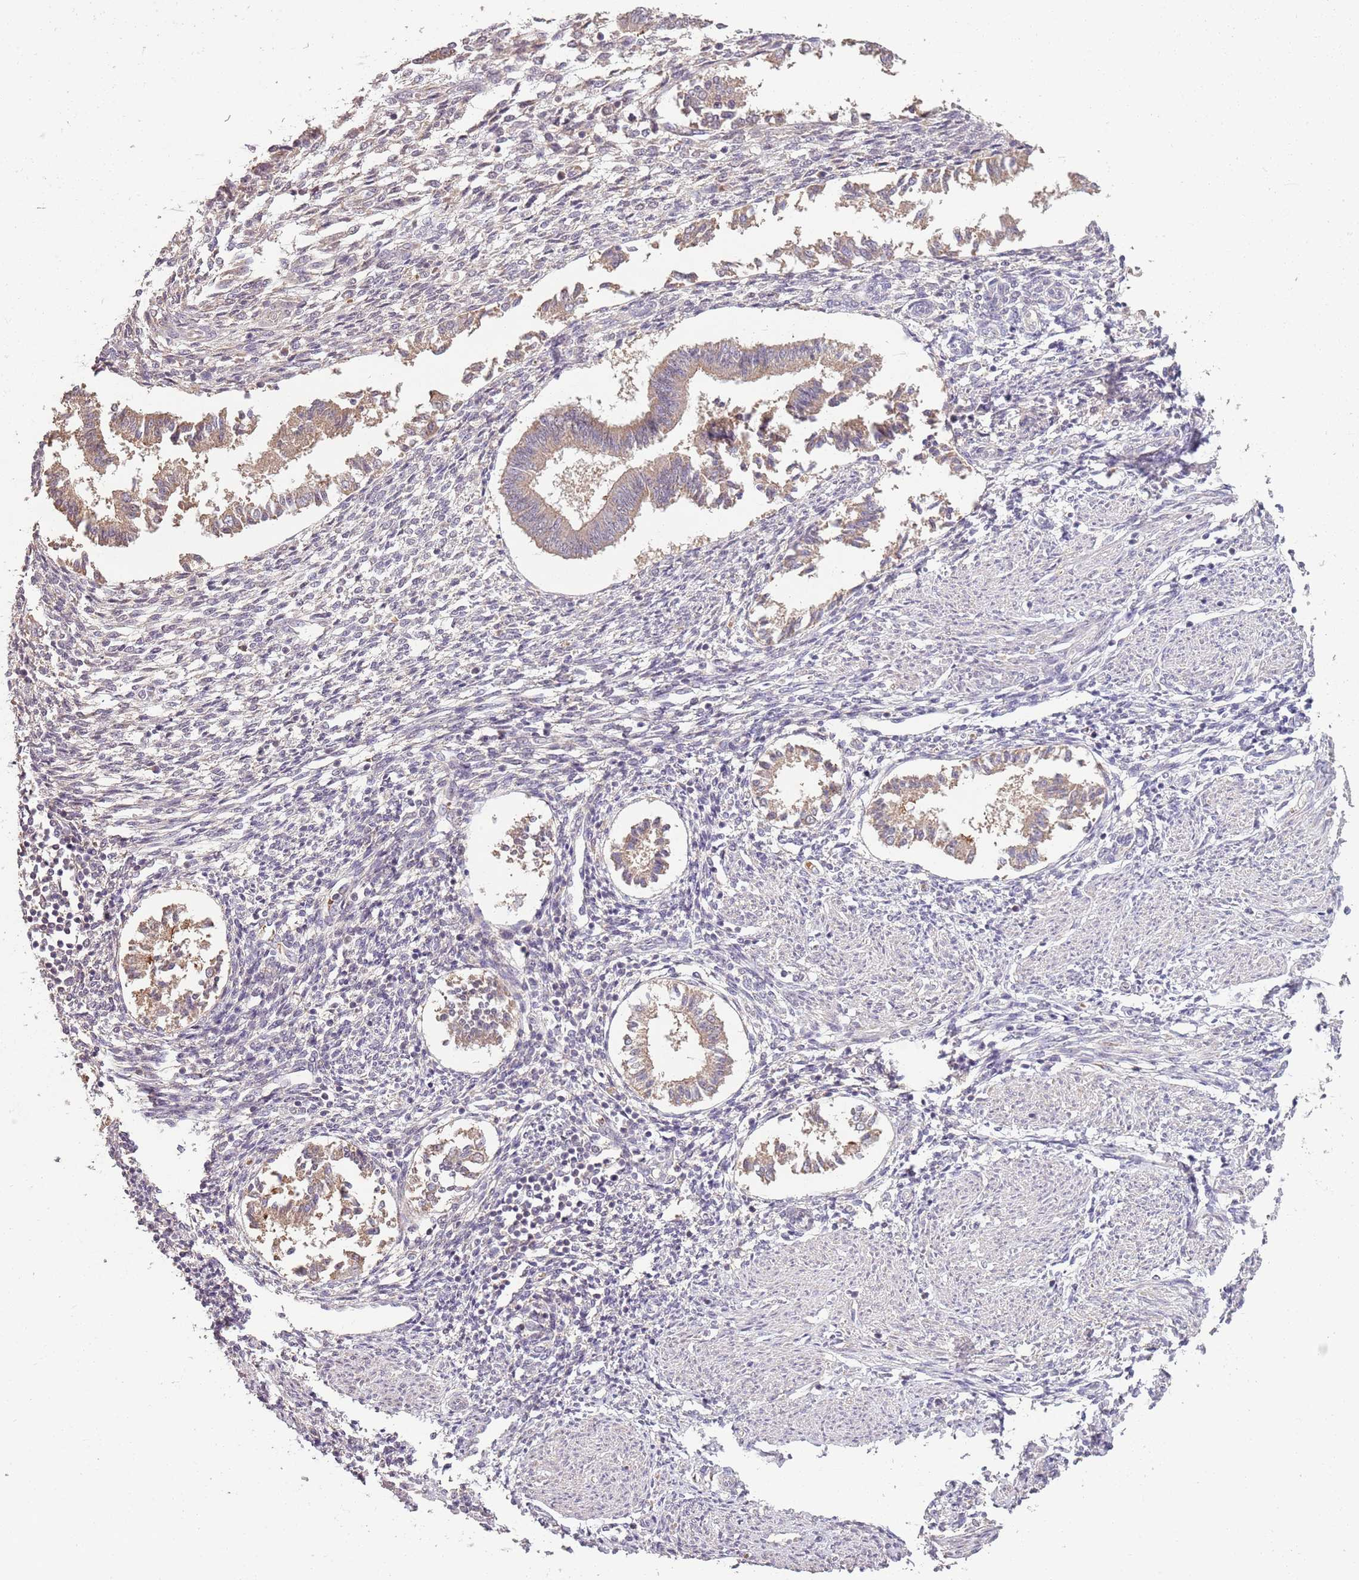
{"staining": {"intensity": "weak", "quantity": "<25%", "location": "cytoplasmic/membranous"}, "tissue": "endometrium", "cell_type": "Cells in endometrial stroma", "image_type": "normal", "snomed": [{"axis": "morphology", "description": "Normal tissue, NOS"}, {"axis": "topography", "description": "Uterus"}, {"axis": "topography", "description": "Endometrium"}], "caption": "Immunohistochemistry histopathology image of unremarkable human endometrium stained for a protein (brown), which shows no expression in cells in endometrial stroma.", "gene": "TEKT4", "patient": {"sex": "female", "age": 48}}